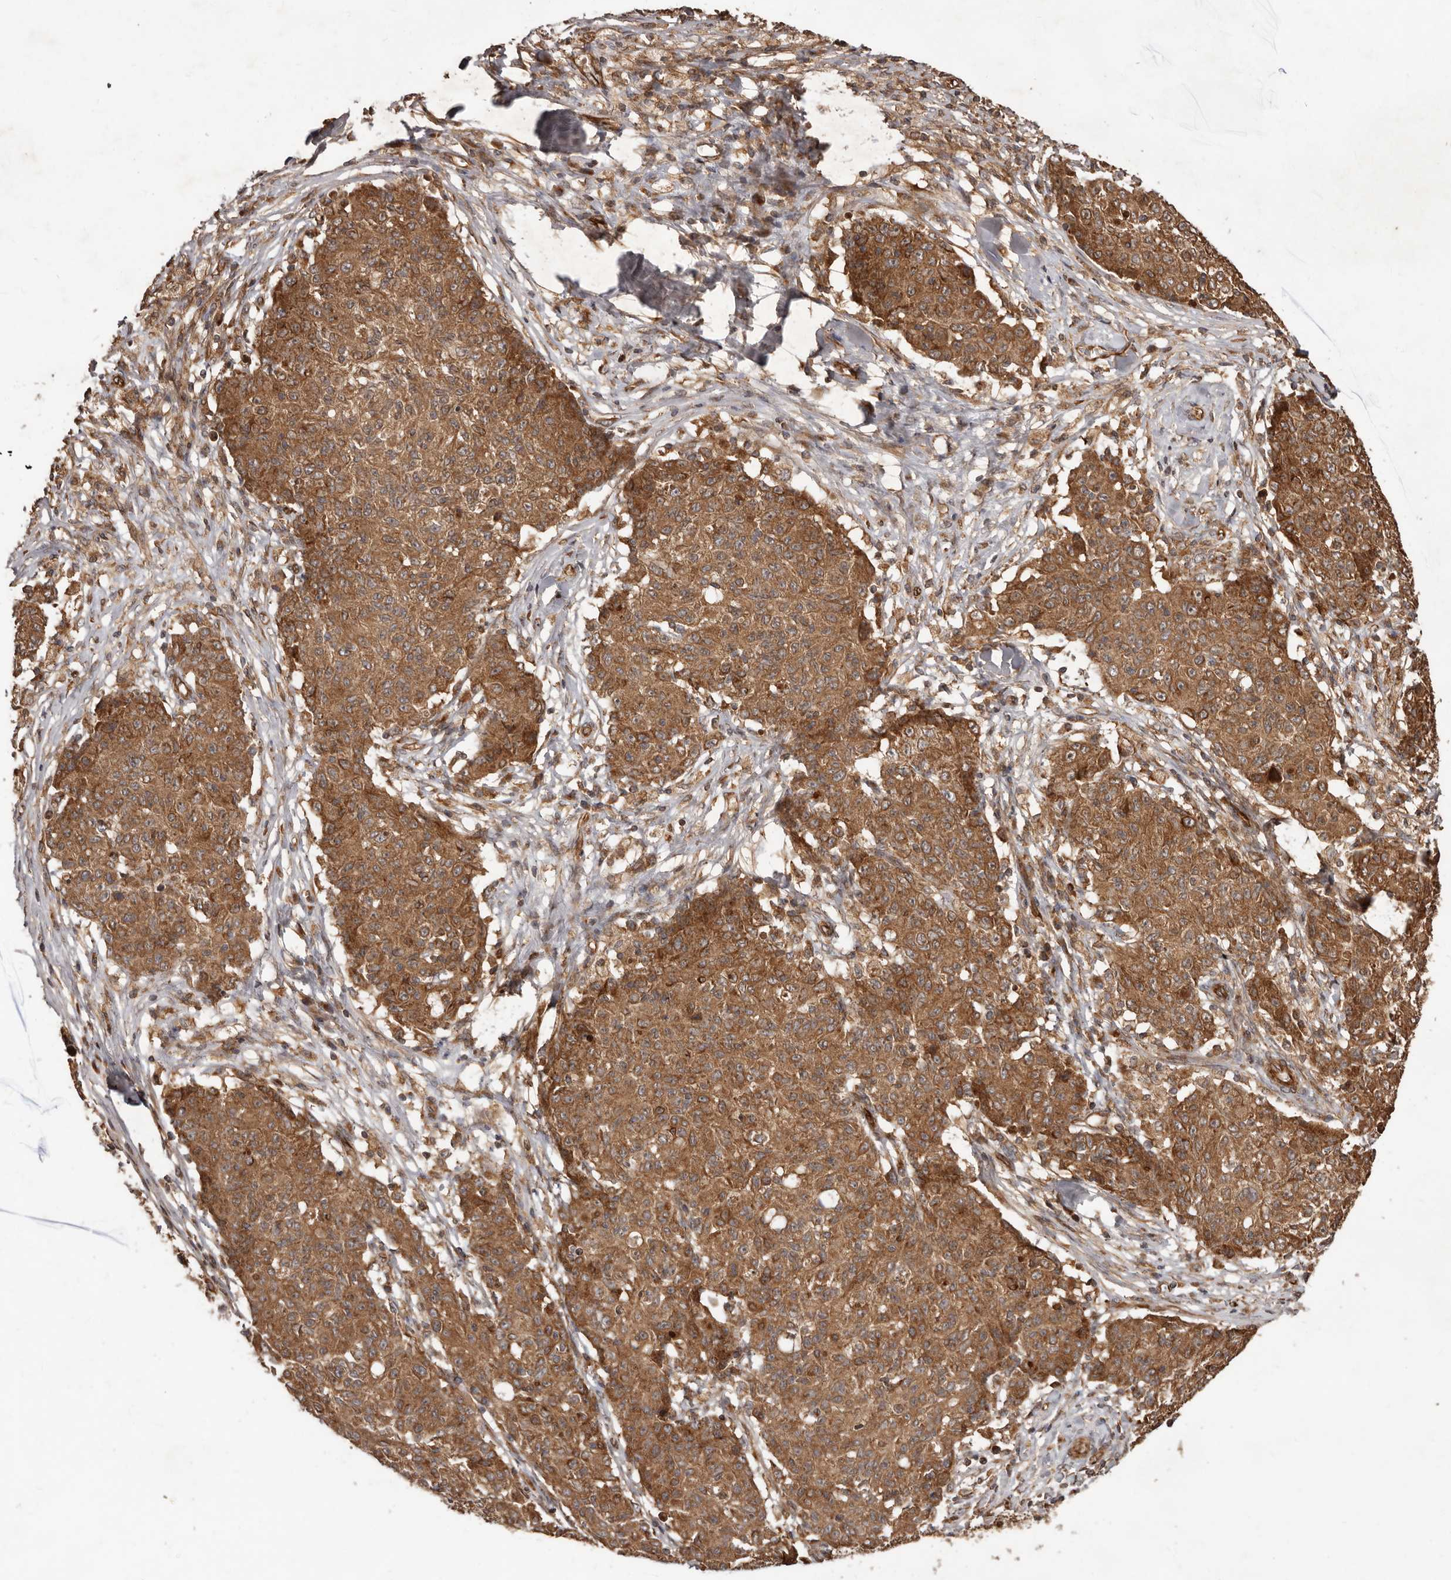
{"staining": {"intensity": "moderate", "quantity": ">75%", "location": "cytoplasmic/membranous"}, "tissue": "ovarian cancer", "cell_type": "Tumor cells", "image_type": "cancer", "snomed": [{"axis": "morphology", "description": "Carcinoma, endometroid"}, {"axis": "topography", "description": "Ovary"}], "caption": "Immunohistochemical staining of human endometroid carcinoma (ovarian) shows medium levels of moderate cytoplasmic/membranous protein staining in about >75% of tumor cells.", "gene": "STK36", "patient": {"sex": "female", "age": 42}}